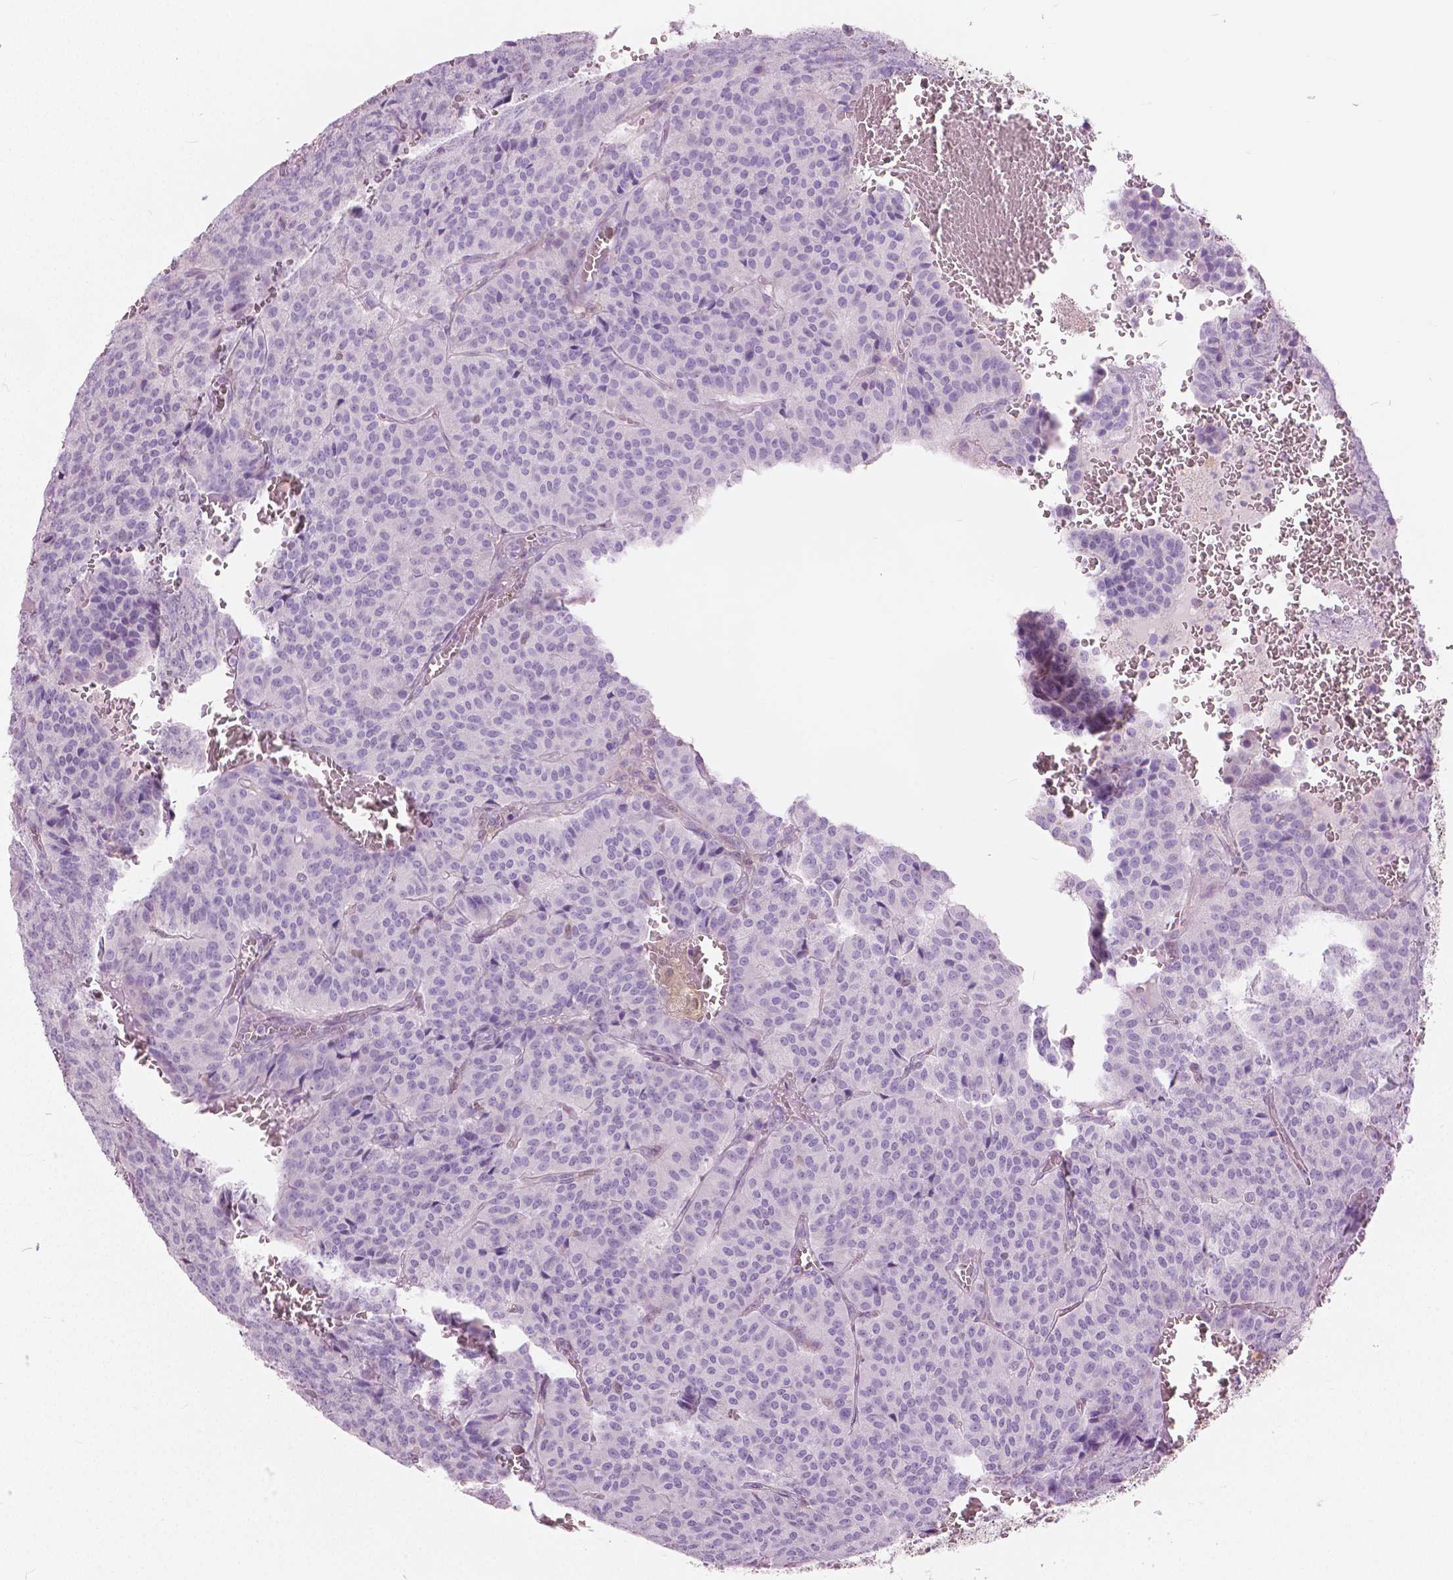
{"staining": {"intensity": "negative", "quantity": "none", "location": "none"}, "tissue": "carcinoid", "cell_type": "Tumor cells", "image_type": "cancer", "snomed": [{"axis": "morphology", "description": "Carcinoid, malignant, NOS"}, {"axis": "topography", "description": "Lung"}], "caption": "This is an IHC micrograph of carcinoid. There is no staining in tumor cells.", "gene": "GALM", "patient": {"sex": "male", "age": 70}}